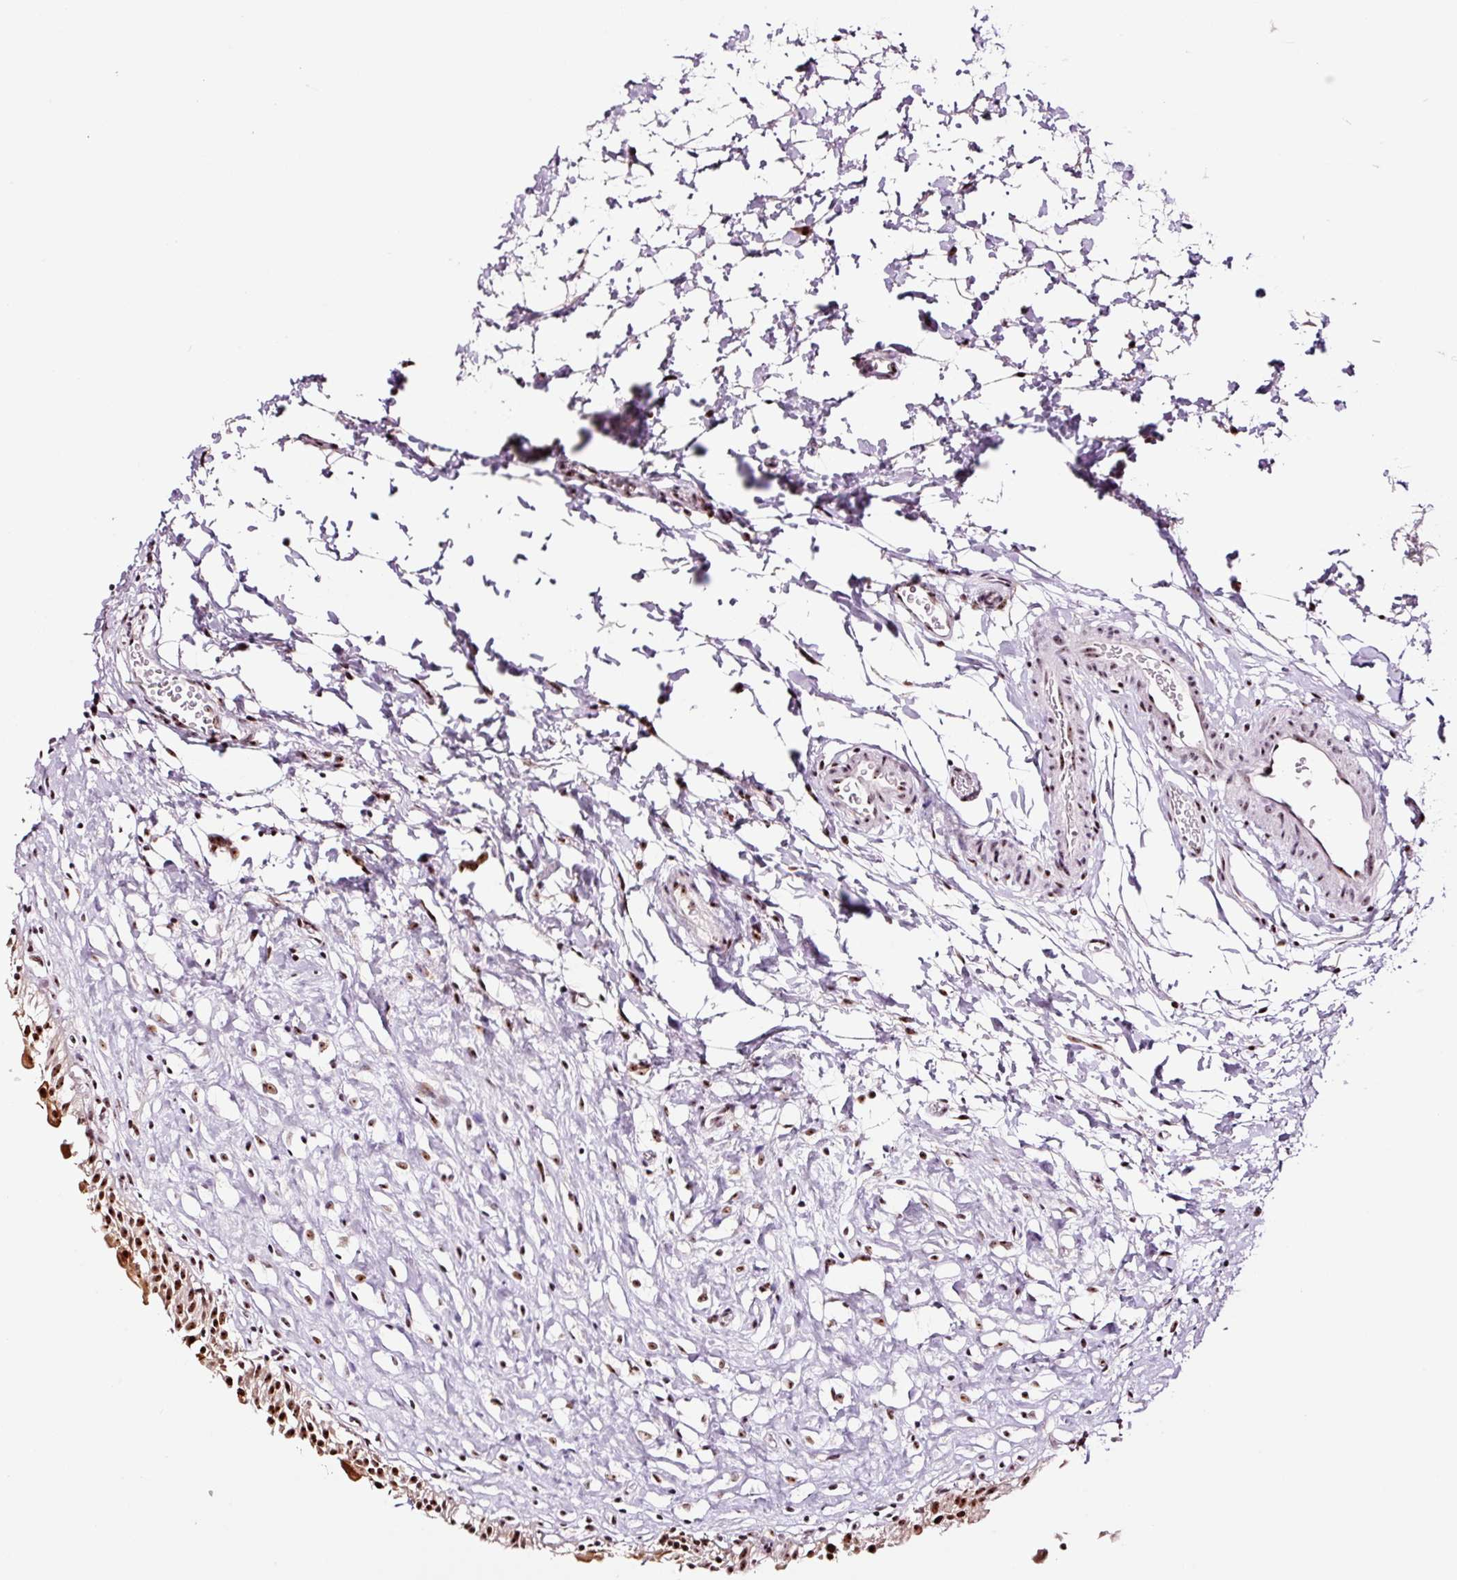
{"staining": {"intensity": "strong", "quantity": ">75%", "location": "nuclear"}, "tissue": "urinary bladder", "cell_type": "Urothelial cells", "image_type": "normal", "snomed": [{"axis": "morphology", "description": "Normal tissue, NOS"}, {"axis": "topography", "description": "Urinary bladder"}], "caption": "Immunohistochemistry (IHC) histopathology image of normal human urinary bladder stained for a protein (brown), which displays high levels of strong nuclear expression in approximately >75% of urothelial cells.", "gene": "GNL3", "patient": {"sex": "male", "age": 51}}